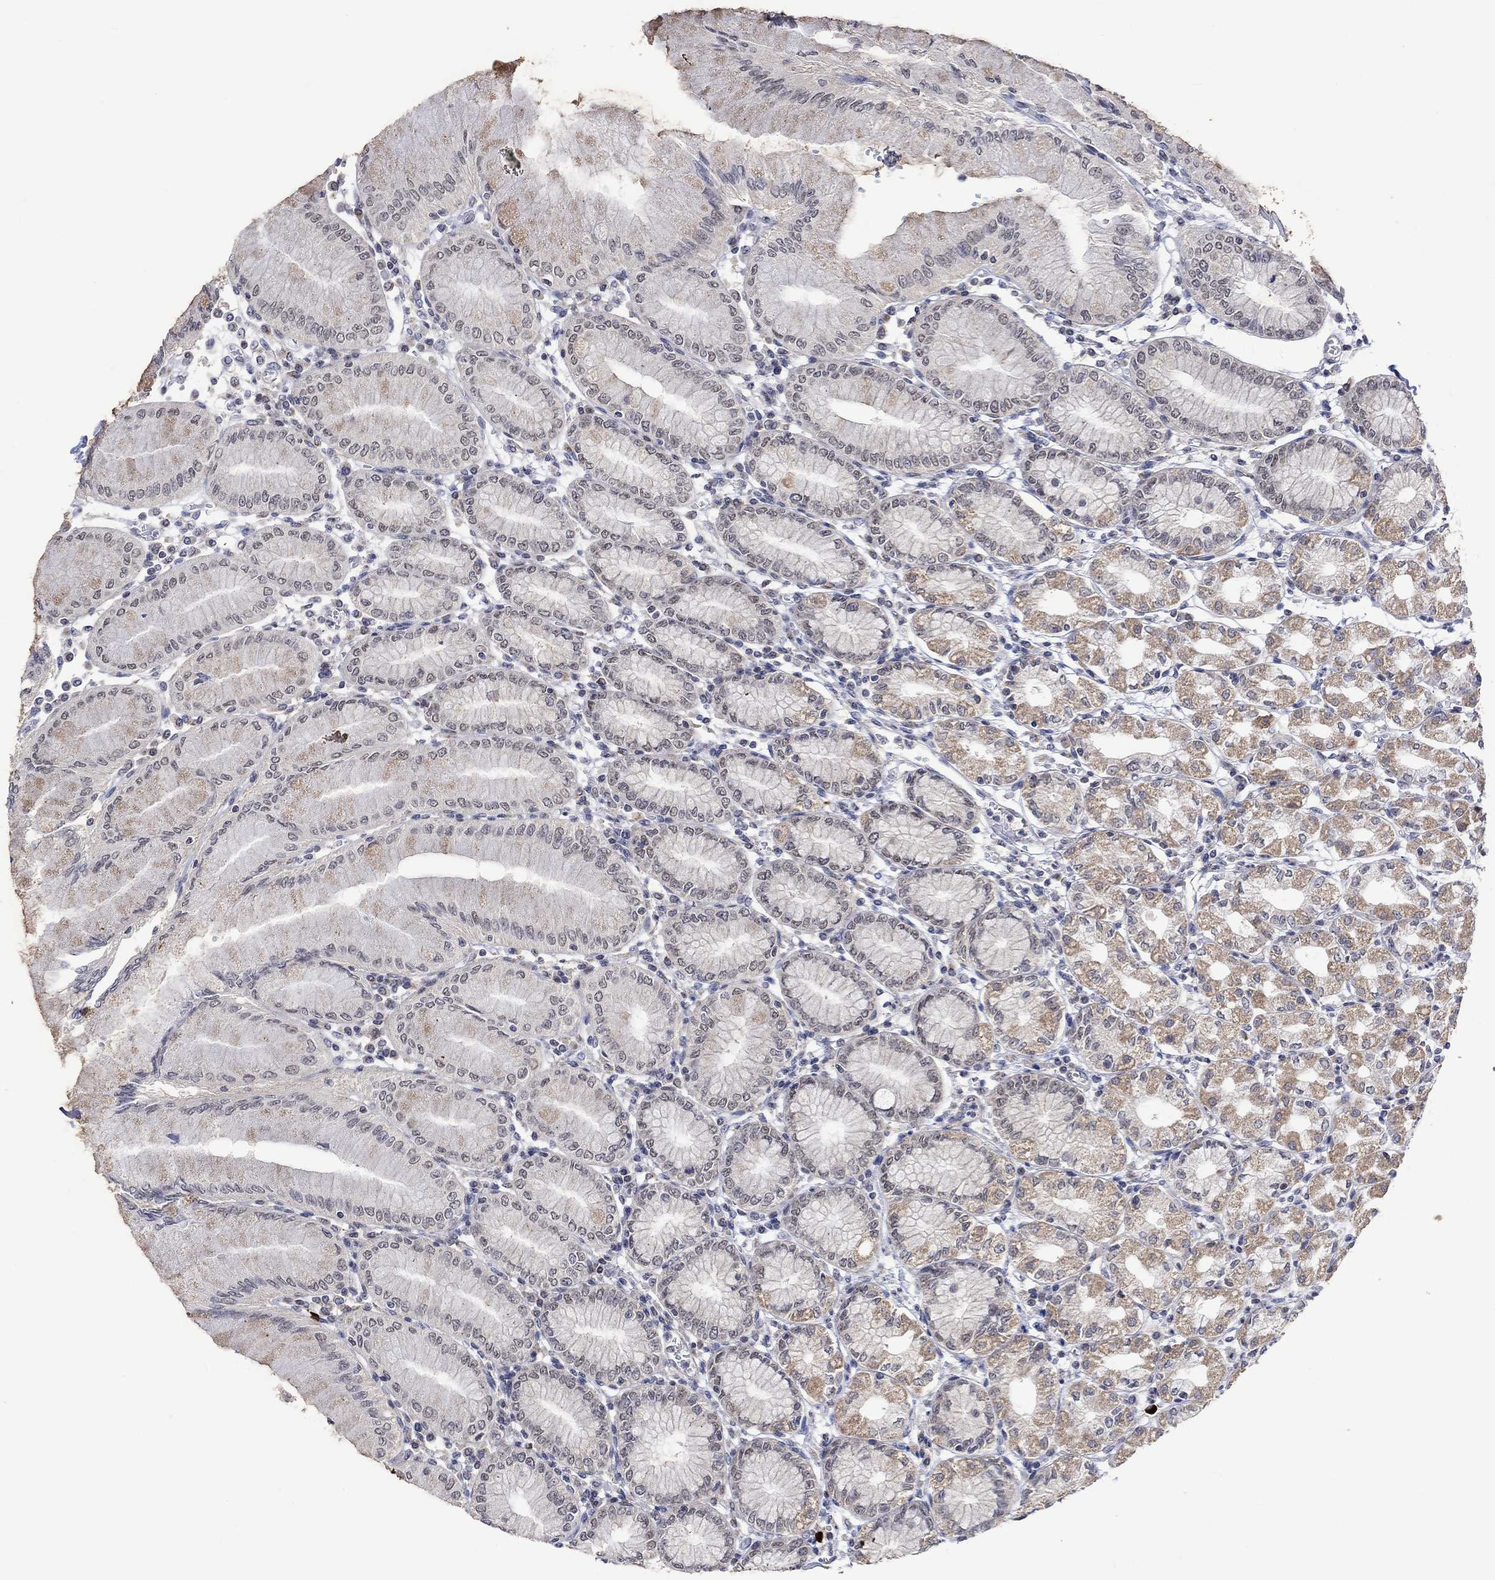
{"staining": {"intensity": "strong", "quantity": "<25%", "location": "cytoplasmic/membranous"}, "tissue": "stomach", "cell_type": "Glandular cells", "image_type": "normal", "snomed": [{"axis": "morphology", "description": "Normal tissue, NOS"}, {"axis": "topography", "description": "Skeletal muscle"}, {"axis": "topography", "description": "Stomach"}], "caption": "Immunohistochemistry (DAB (3,3'-diaminobenzidine)) staining of unremarkable stomach exhibits strong cytoplasmic/membranous protein expression in approximately <25% of glandular cells.", "gene": "SLC48A1", "patient": {"sex": "female", "age": 57}}